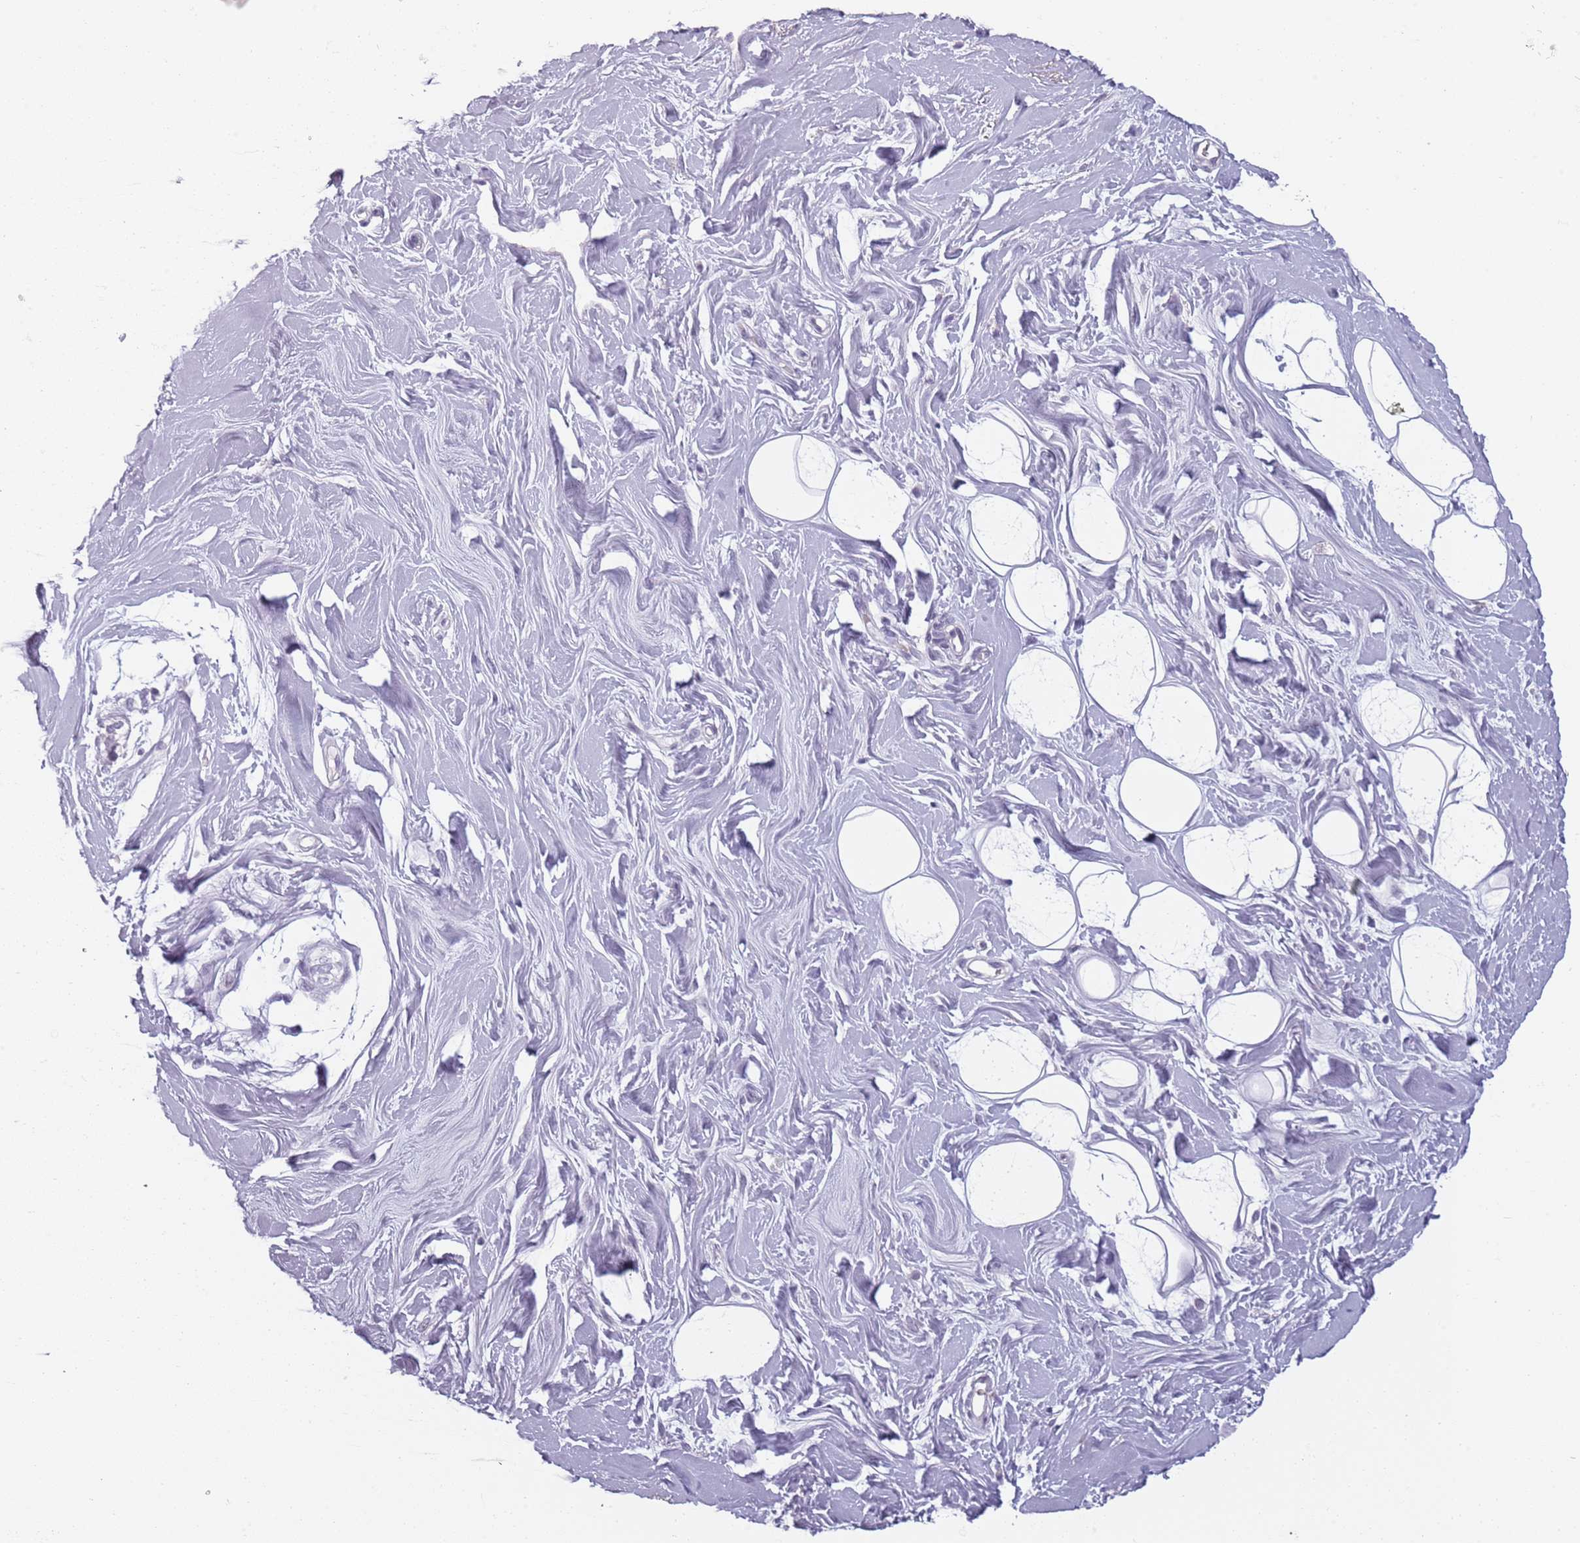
{"staining": {"intensity": "negative", "quantity": "none", "location": "none"}, "tissue": "adipose tissue", "cell_type": "Adipocytes", "image_type": "normal", "snomed": [{"axis": "morphology", "description": "Normal tissue, NOS"}, {"axis": "topography", "description": "Cartilage tissue"}, {"axis": "topography", "description": "Bronchus"}], "caption": "High power microscopy photomicrograph of an immunohistochemistry (IHC) image of benign adipose tissue, revealing no significant staining in adipocytes.", "gene": "PIEZO1", "patient": {"sex": "male", "age": 56}}